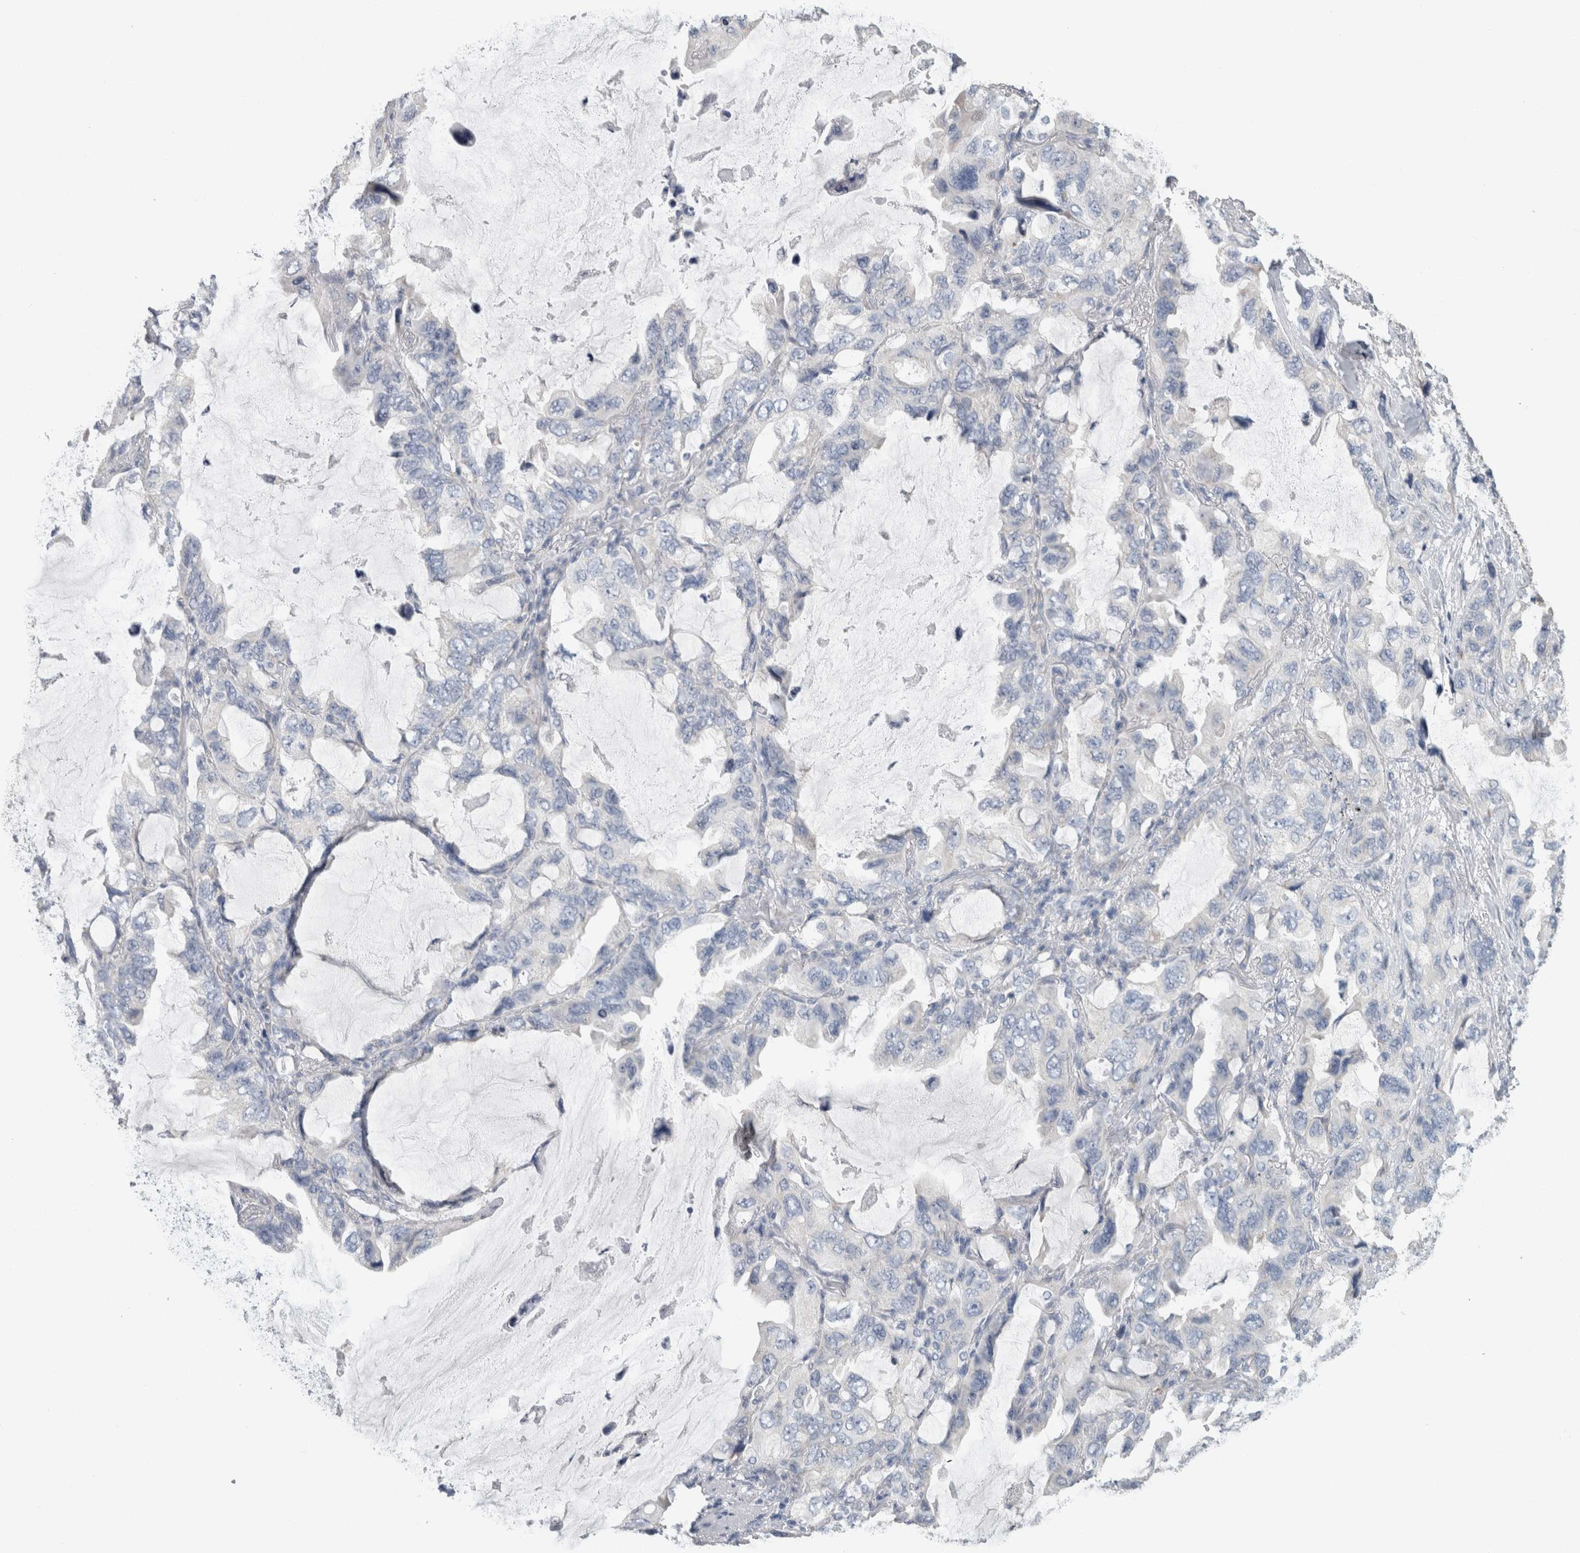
{"staining": {"intensity": "negative", "quantity": "none", "location": "none"}, "tissue": "lung cancer", "cell_type": "Tumor cells", "image_type": "cancer", "snomed": [{"axis": "morphology", "description": "Squamous cell carcinoma, NOS"}, {"axis": "topography", "description": "Lung"}], "caption": "This photomicrograph is of lung squamous cell carcinoma stained with IHC to label a protein in brown with the nuclei are counter-stained blue. There is no positivity in tumor cells.", "gene": "NEFM", "patient": {"sex": "female", "age": 73}}